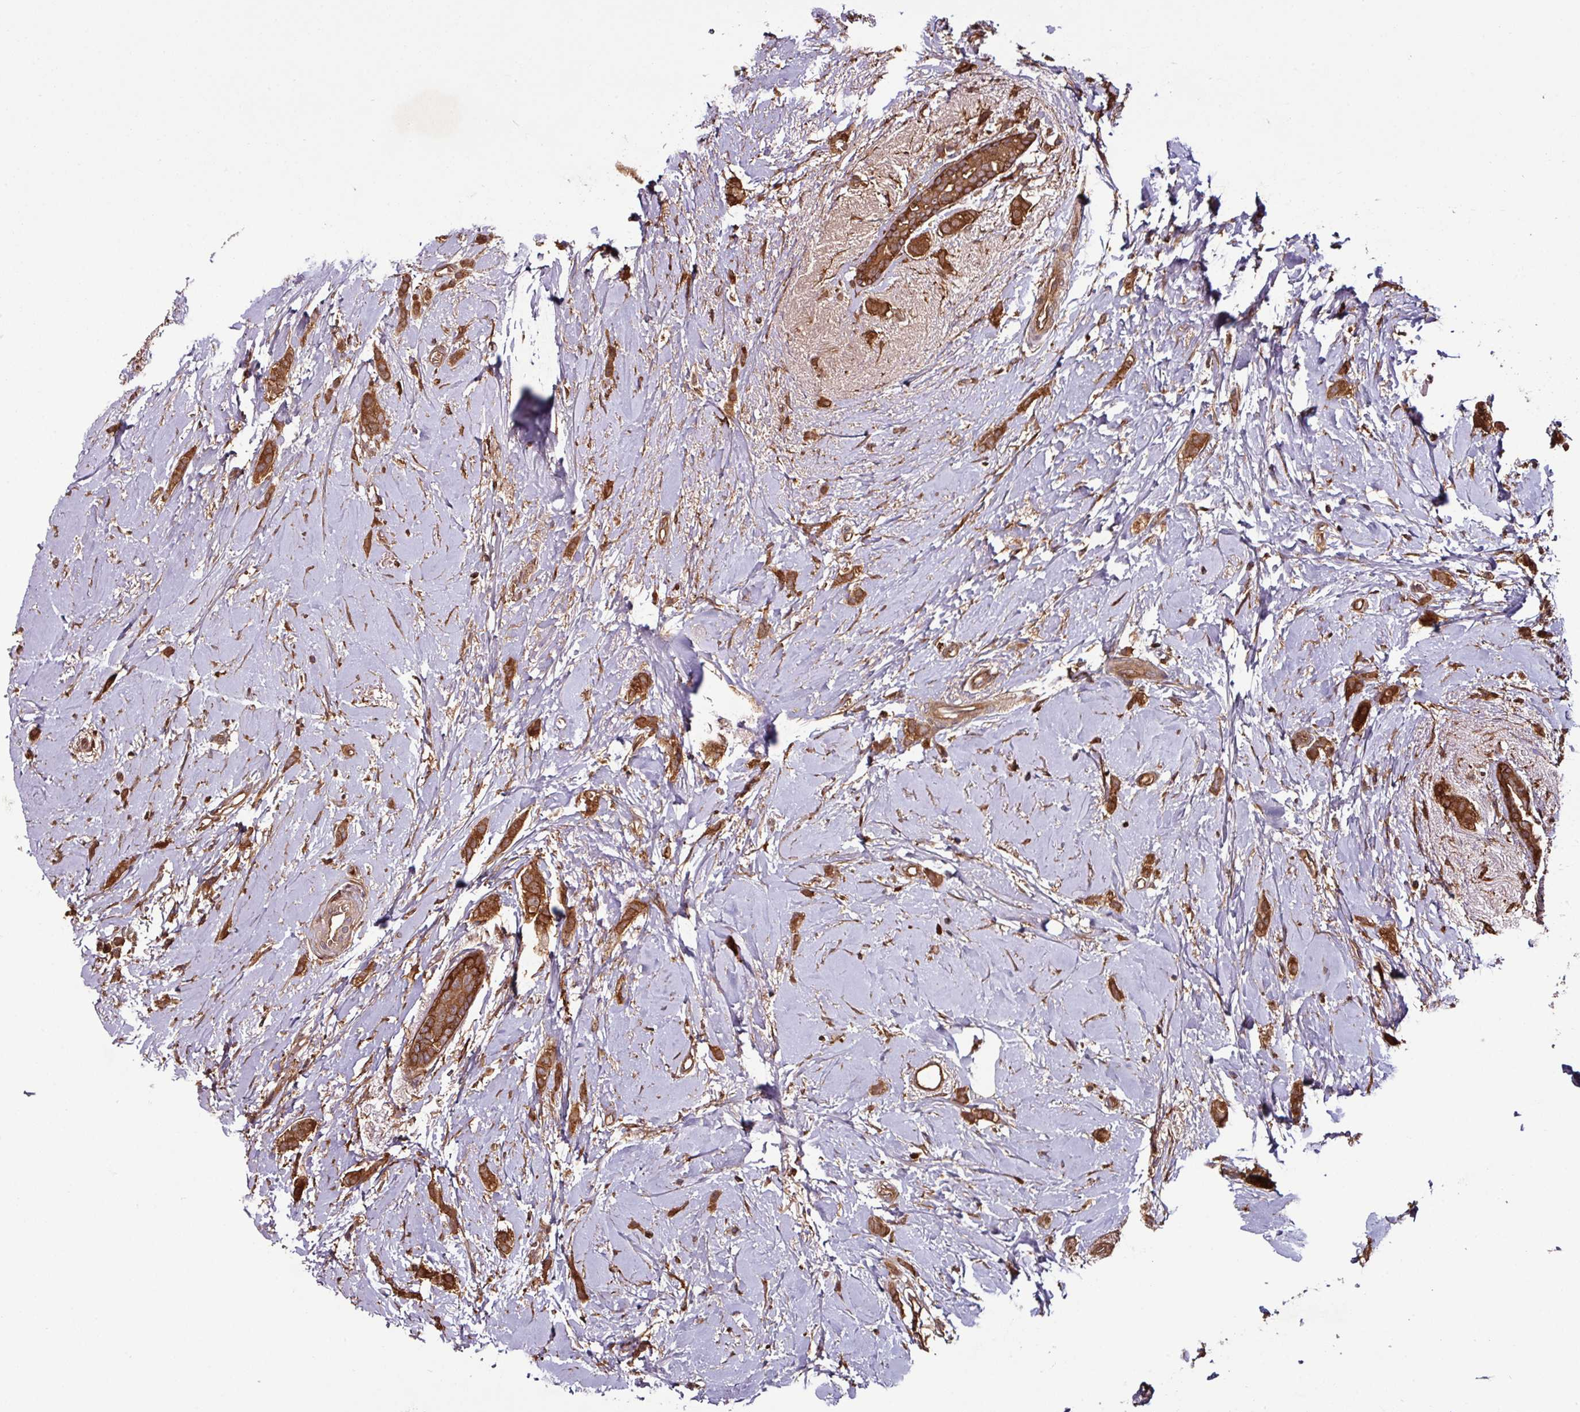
{"staining": {"intensity": "strong", "quantity": ">75%", "location": "cytoplasmic/membranous"}, "tissue": "breast cancer", "cell_type": "Tumor cells", "image_type": "cancer", "snomed": [{"axis": "morphology", "description": "Duct carcinoma"}, {"axis": "topography", "description": "Breast"}], "caption": "Breast cancer (infiltrating ductal carcinoma) tissue exhibits strong cytoplasmic/membranous expression in about >75% of tumor cells", "gene": "GNPDA1", "patient": {"sex": "female", "age": 72}}